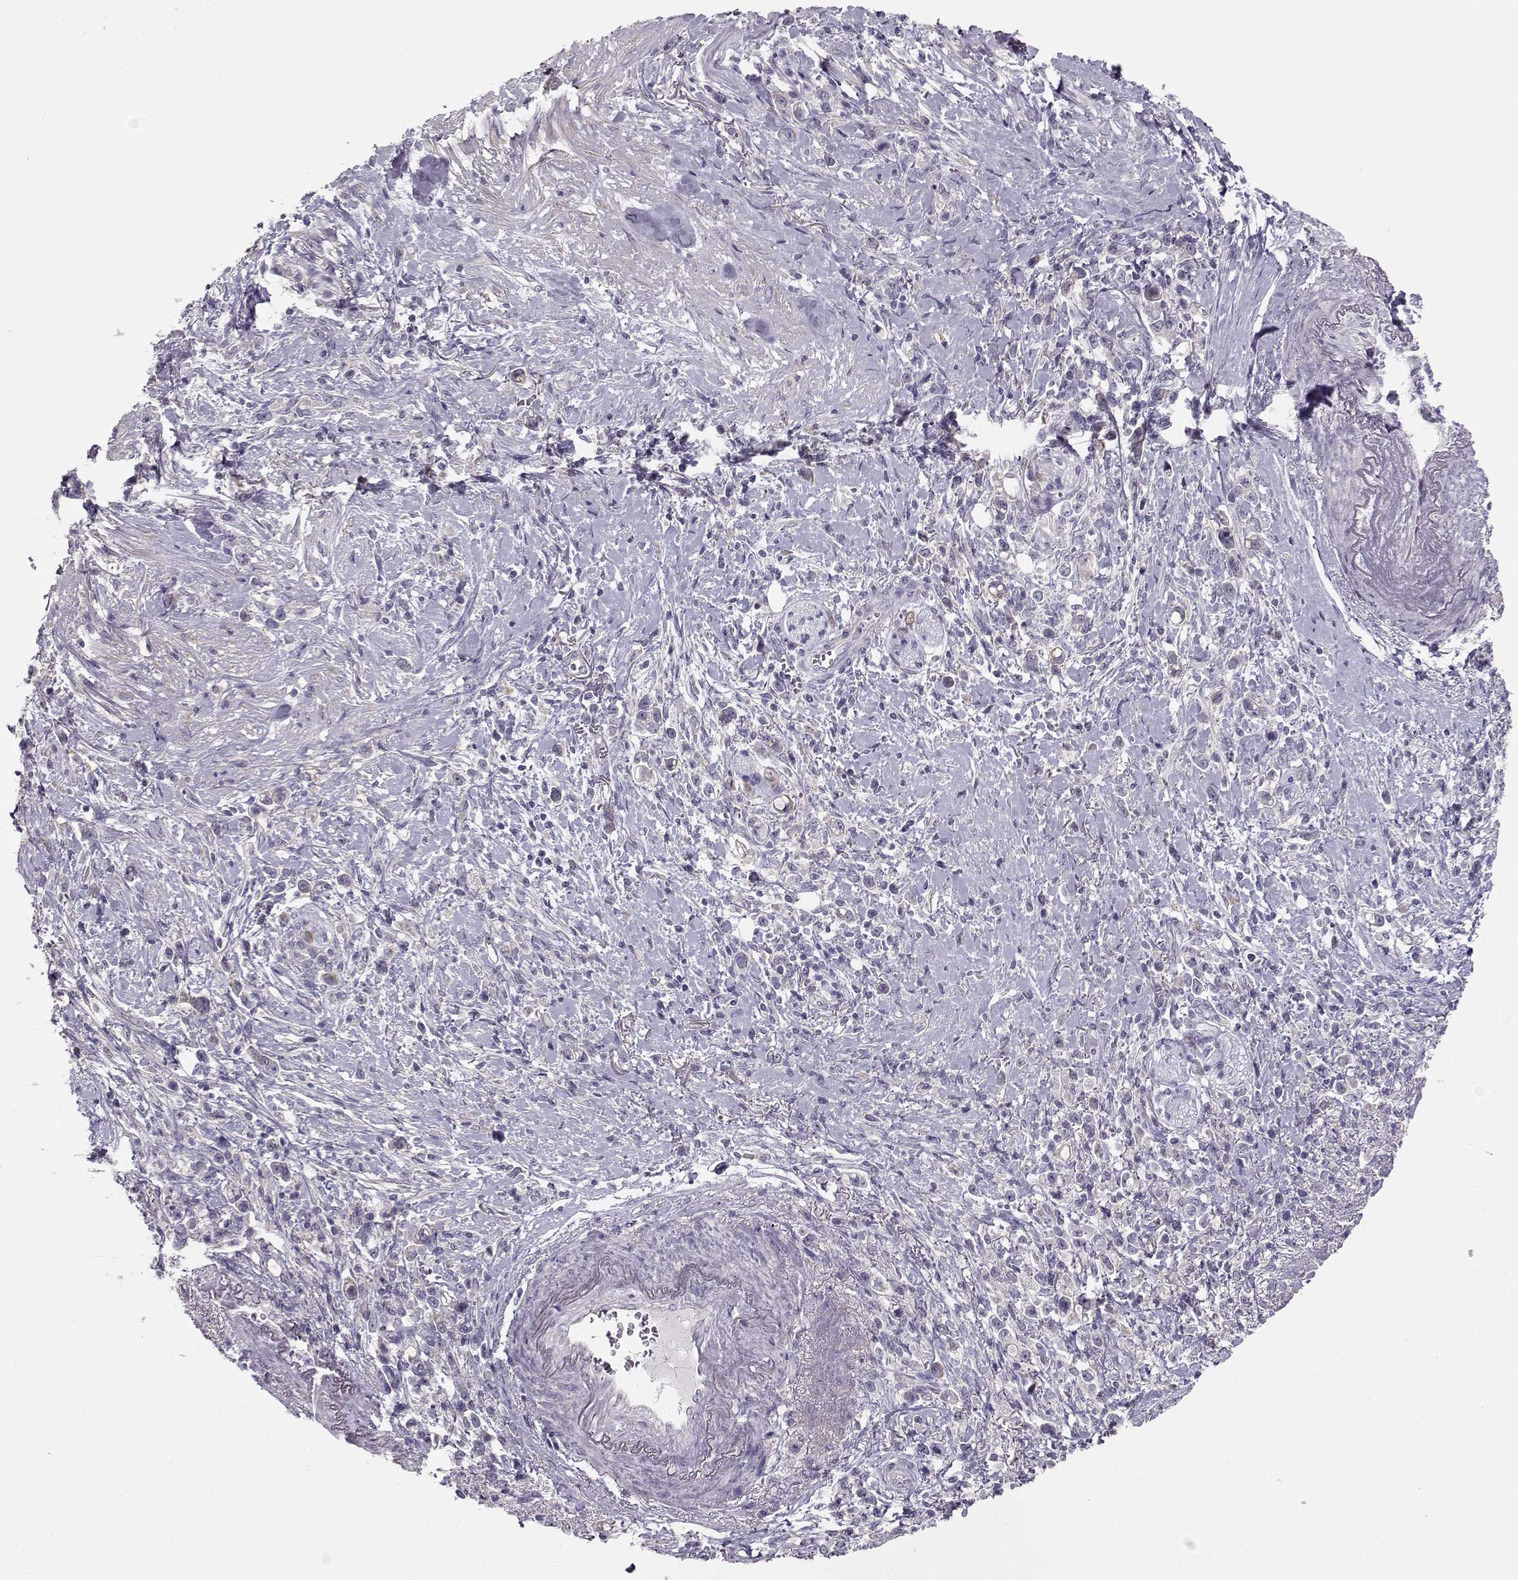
{"staining": {"intensity": "negative", "quantity": "none", "location": "none"}, "tissue": "stomach cancer", "cell_type": "Tumor cells", "image_type": "cancer", "snomed": [{"axis": "morphology", "description": "Adenocarcinoma, NOS"}, {"axis": "topography", "description": "Stomach"}], "caption": "Micrograph shows no protein positivity in tumor cells of stomach cancer tissue.", "gene": "GRK1", "patient": {"sex": "male", "age": 63}}